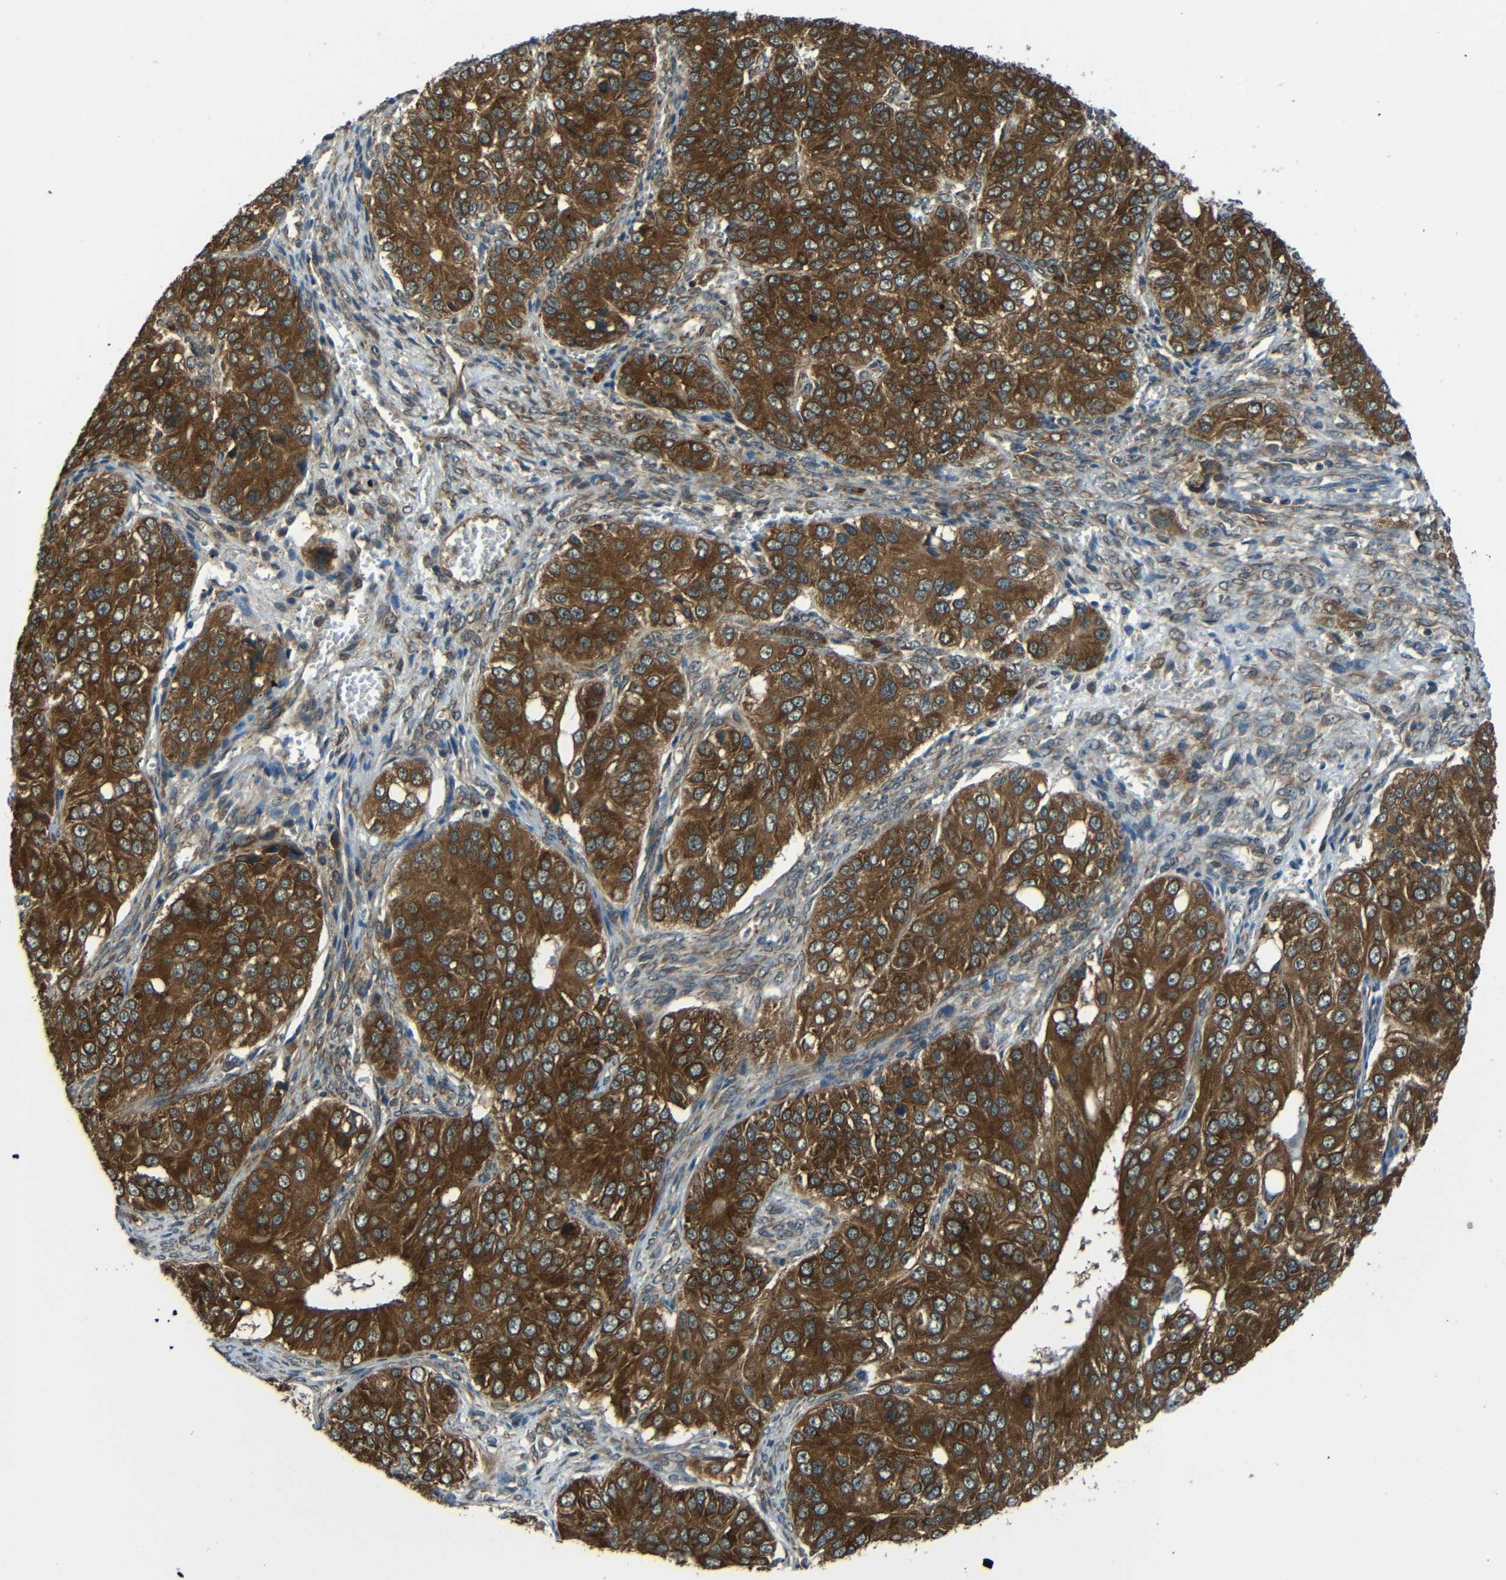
{"staining": {"intensity": "strong", "quantity": ">75%", "location": "cytoplasmic/membranous"}, "tissue": "ovarian cancer", "cell_type": "Tumor cells", "image_type": "cancer", "snomed": [{"axis": "morphology", "description": "Carcinoma, endometroid"}, {"axis": "topography", "description": "Ovary"}], "caption": "This image demonstrates endometroid carcinoma (ovarian) stained with immunohistochemistry (IHC) to label a protein in brown. The cytoplasmic/membranous of tumor cells show strong positivity for the protein. Nuclei are counter-stained blue.", "gene": "VAPB", "patient": {"sex": "female", "age": 51}}